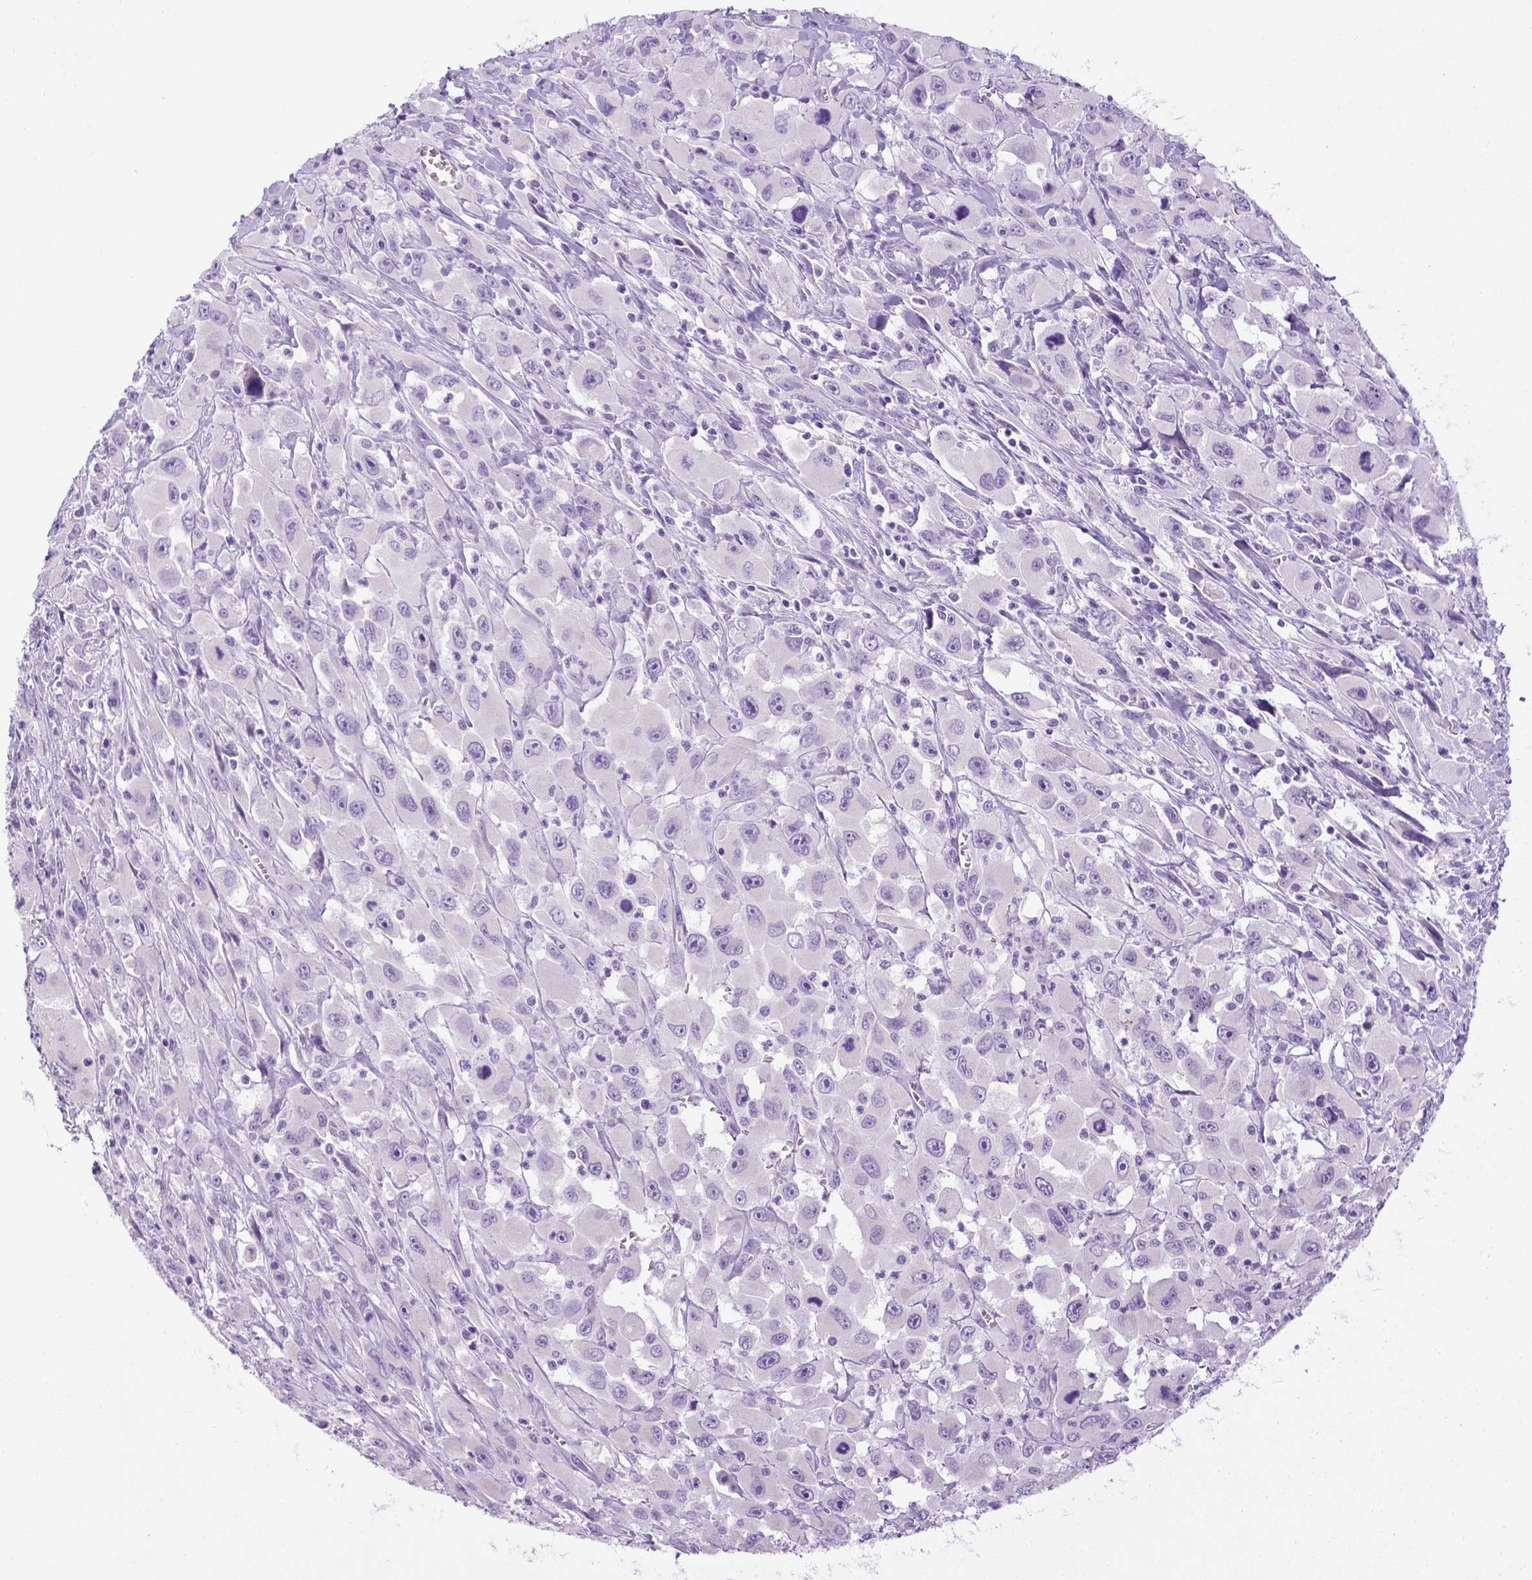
{"staining": {"intensity": "negative", "quantity": "none", "location": "none"}, "tissue": "head and neck cancer", "cell_type": "Tumor cells", "image_type": "cancer", "snomed": [{"axis": "morphology", "description": "Squamous cell carcinoma, NOS"}, {"axis": "morphology", "description": "Squamous cell carcinoma, metastatic, NOS"}, {"axis": "topography", "description": "Oral tissue"}, {"axis": "topography", "description": "Head-Neck"}], "caption": "Immunohistochemistry (IHC) of human squamous cell carcinoma (head and neck) displays no positivity in tumor cells.", "gene": "LGSN", "patient": {"sex": "female", "age": 85}}